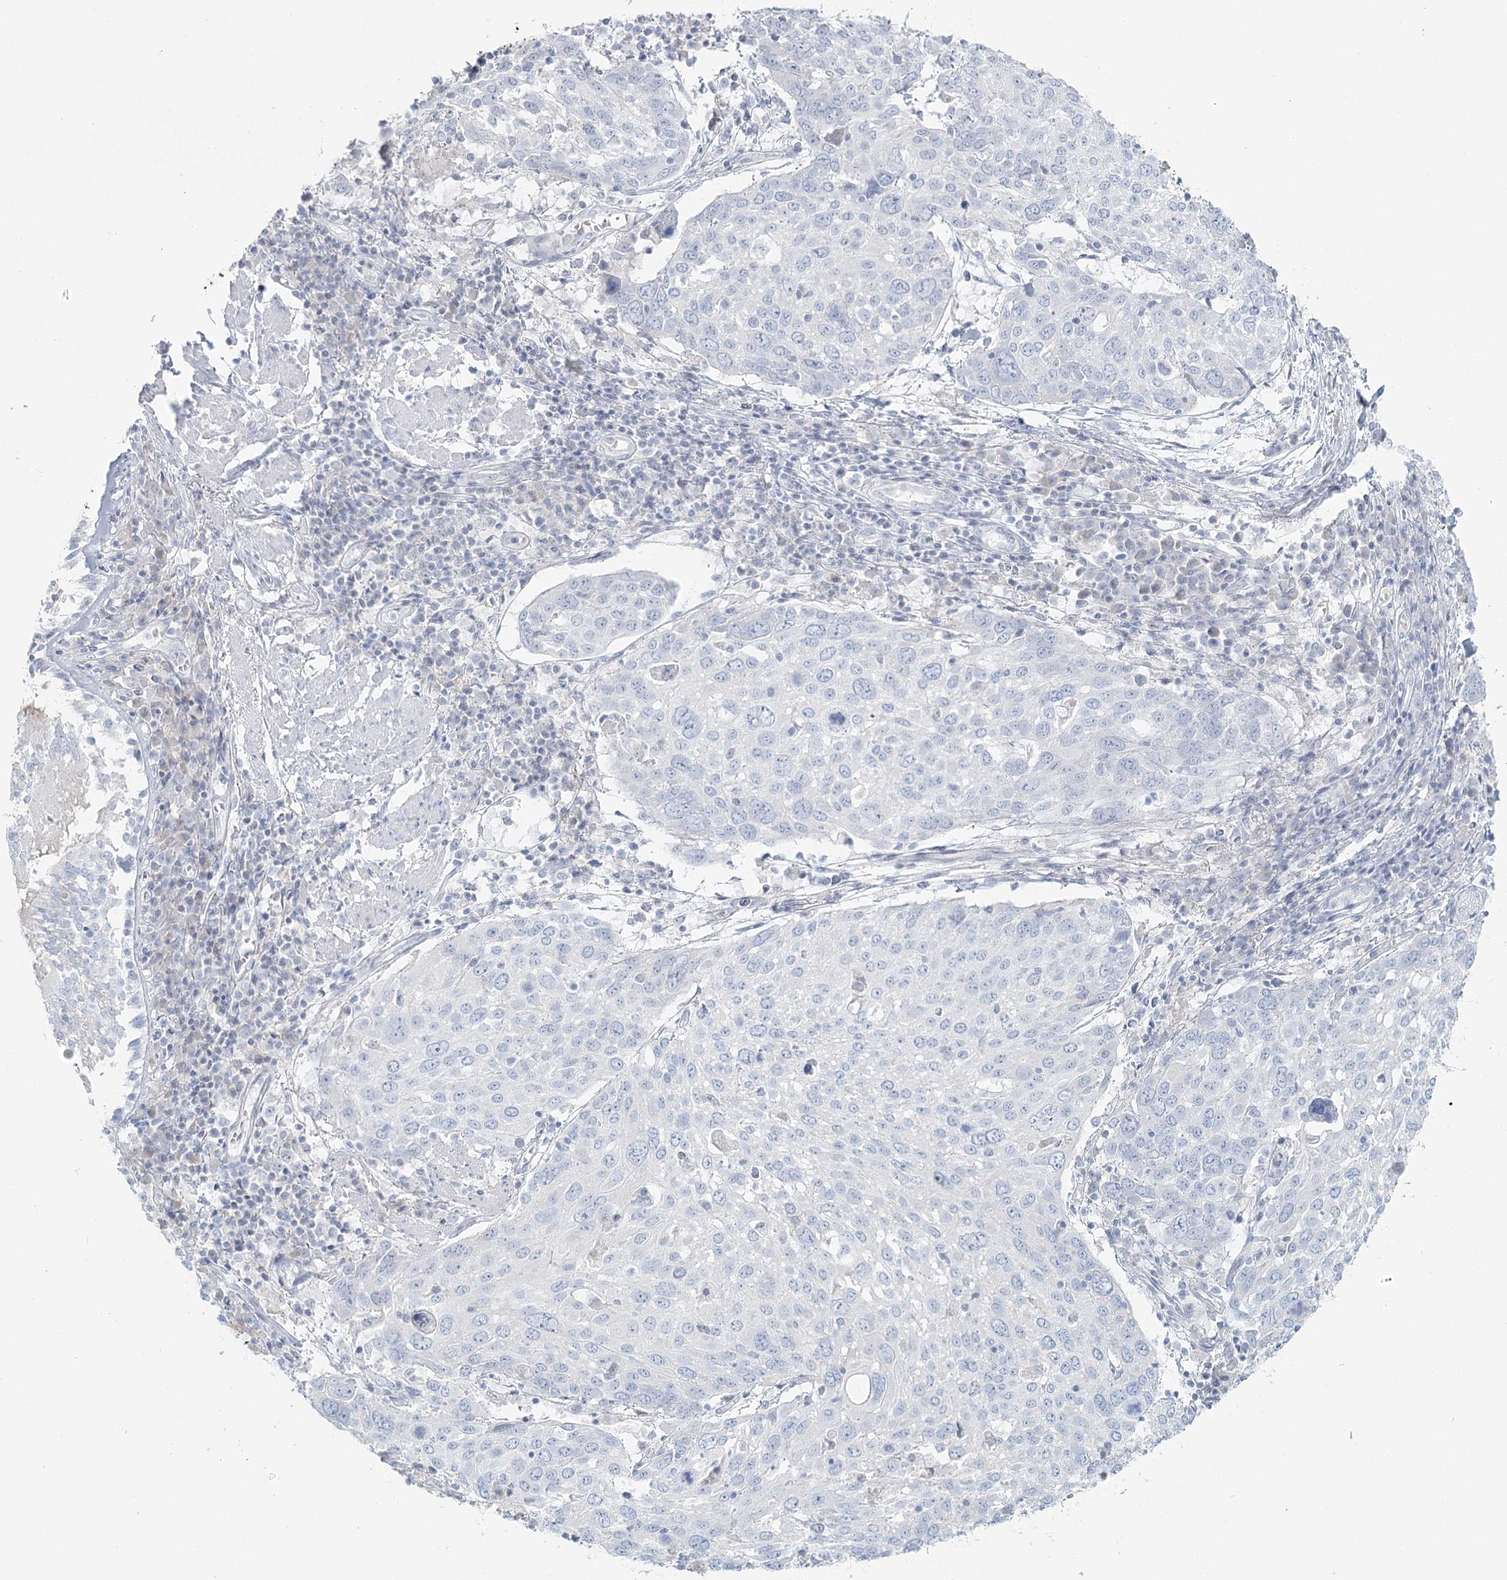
{"staining": {"intensity": "negative", "quantity": "none", "location": "none"}, "tissue": "lung cancer", "cell_type": "Tumor cells", "image_type": "cancer", "snomed": [{"axis": "morphology", "description": "Squamous cell carcinoma, NOS"}, {"axis": "topography", "description": "Lung"}], "caption": "This is an IHC micrograph of lung cancer. There is no staining in tumor cells.", "gene": "DMGDH", "patient": {"sex": "male", "age": 65}}